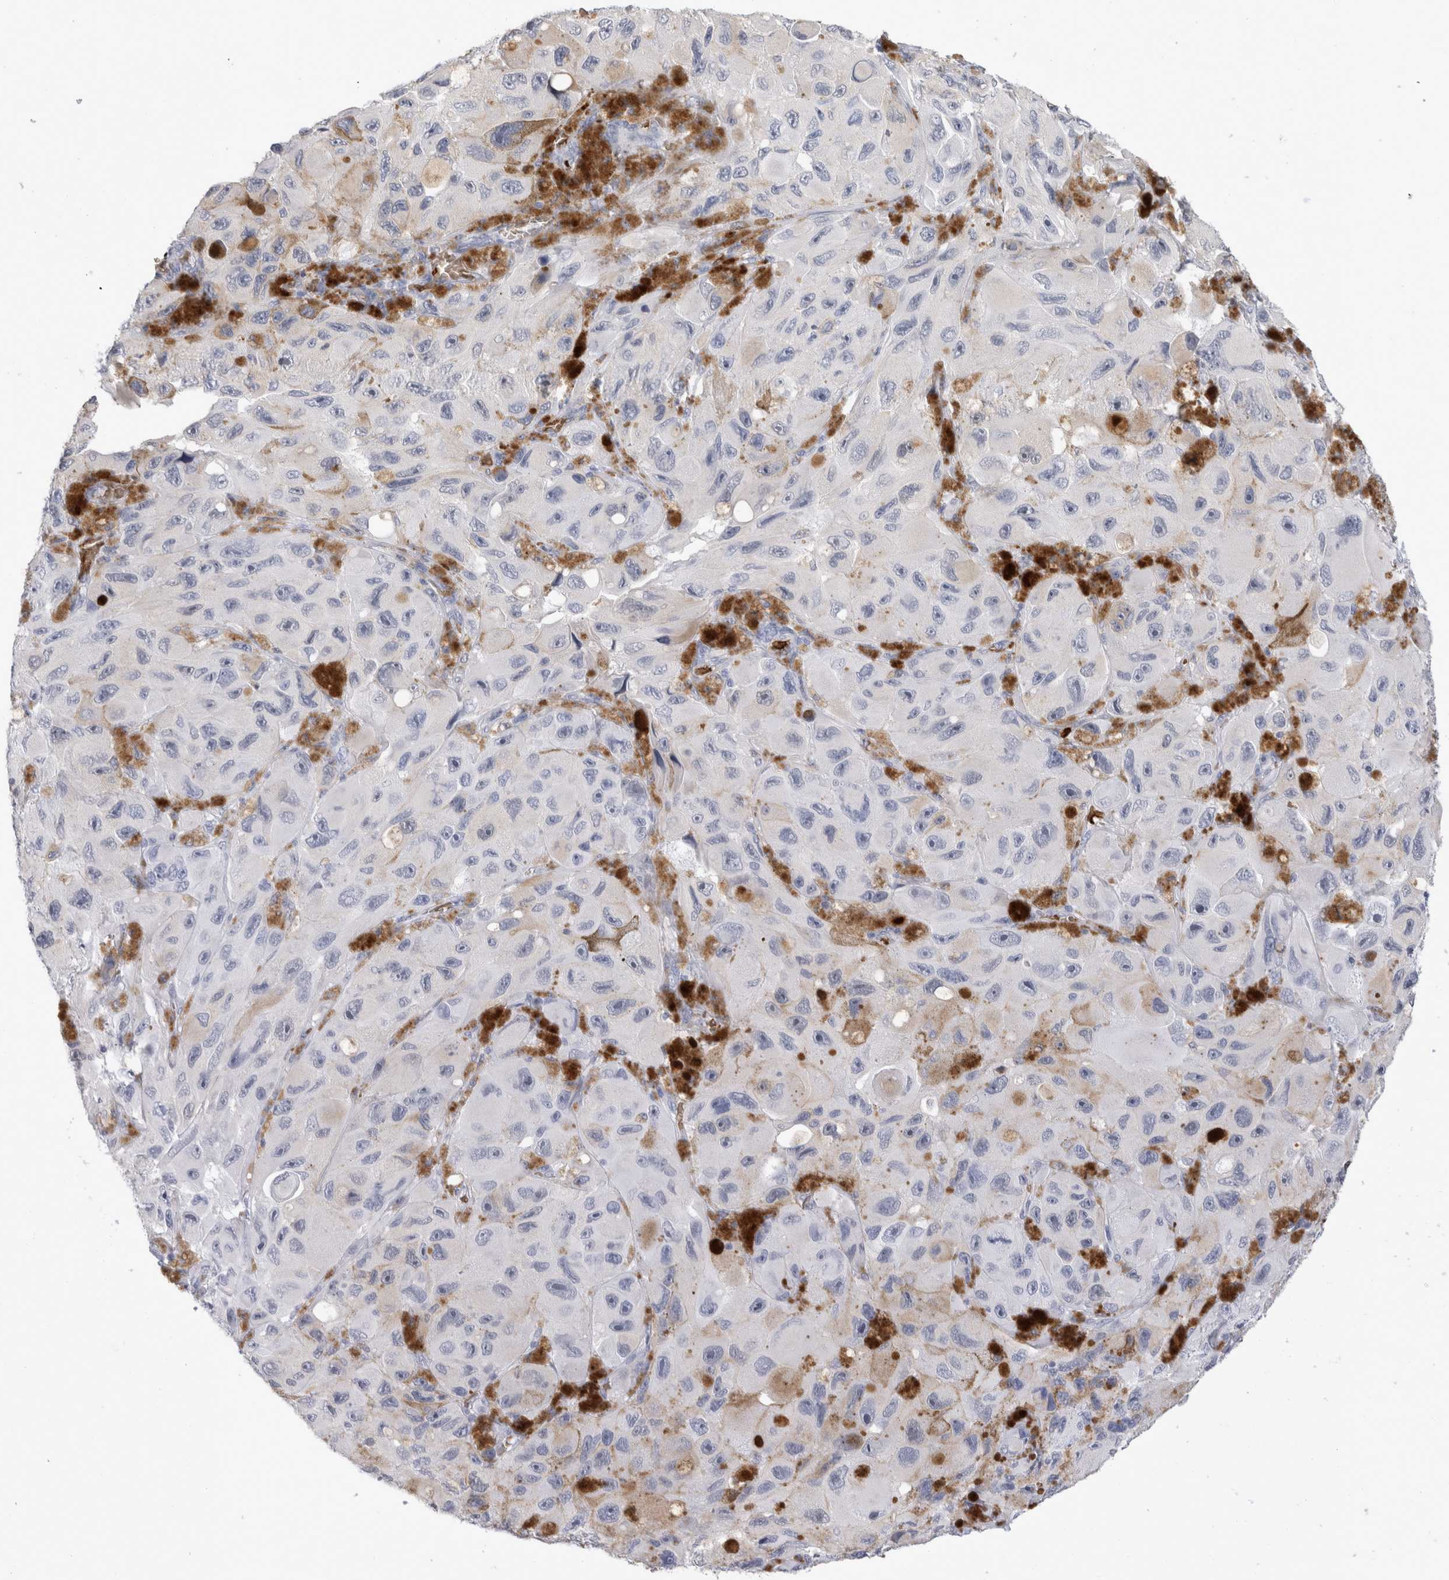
{"staining": {"intensity": "negative", "quantity": "none", "location": "none"}, "tissue": "melanoma", "cell_type": "Tumor cells", "image_type": "cancer", "snomed": [{"axis": "morphology", "description": "Malignant melanoma, NOS"}, {"axis": "topography", "description": "Skin"}], "caption": "An immunohistochemistry micrograph of malignant melanoma is shown. There is no staining in tumor cells of malignant melanoma.", "gene": "CA1", "patient": {"sex": "female", "age": 73}}